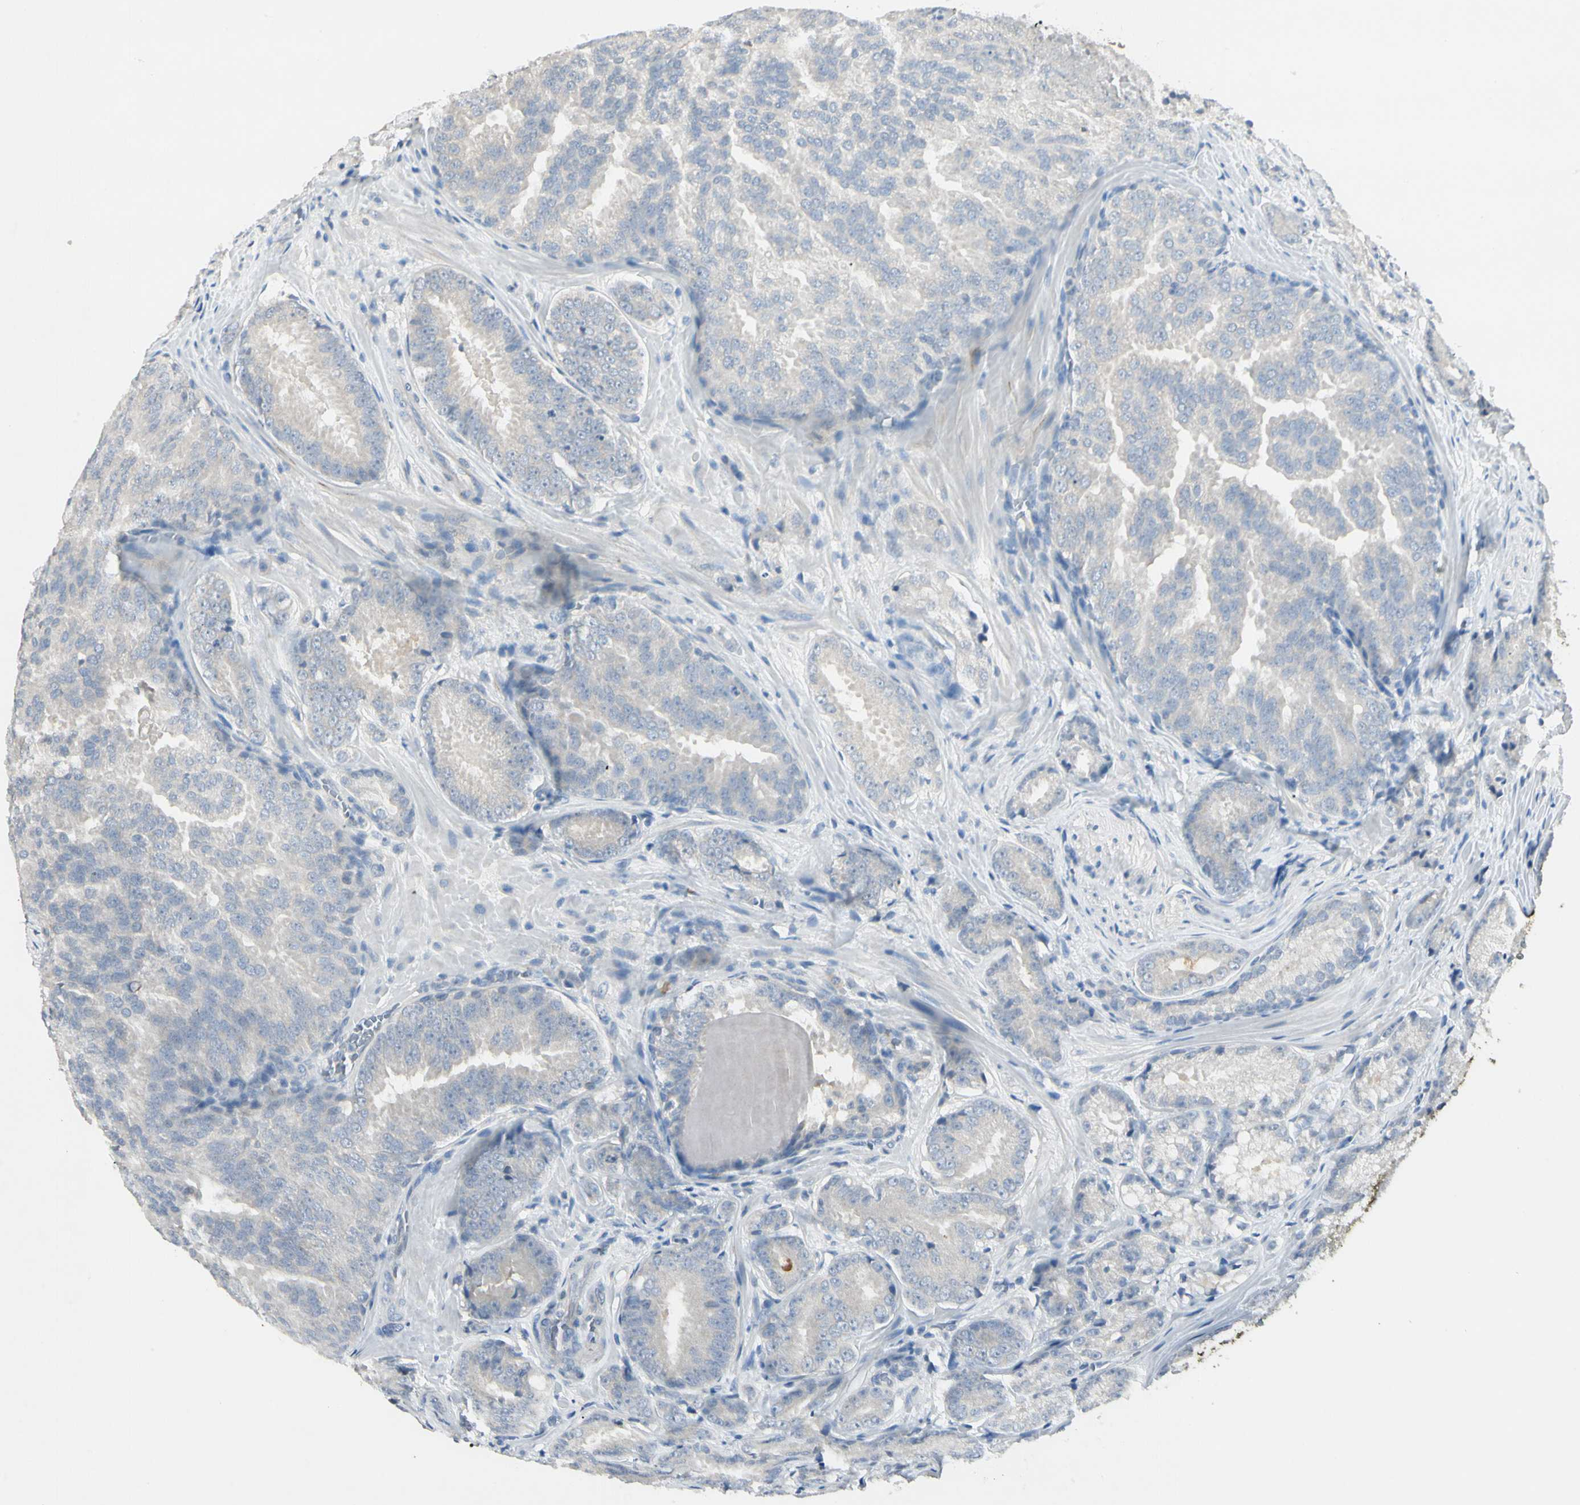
{"staining": {"intensity": "negative", "quantity": "none", "location": "none"}, "tissue": "prostate cancer", "cell_type": "Tumor cells", "image_type": "cancer", "snomed": [{"axis": "morphology", "description": "Adenocarcinoma, High grade"}, {"axis": "topography", "description": "Prostate"}], "caption": "The immunohistochemistry image has no significant positivity in tumor cells of prostate cancer tissue.", "gene": "PRSS21", "patient": {"sex": "male", "age": 64}}